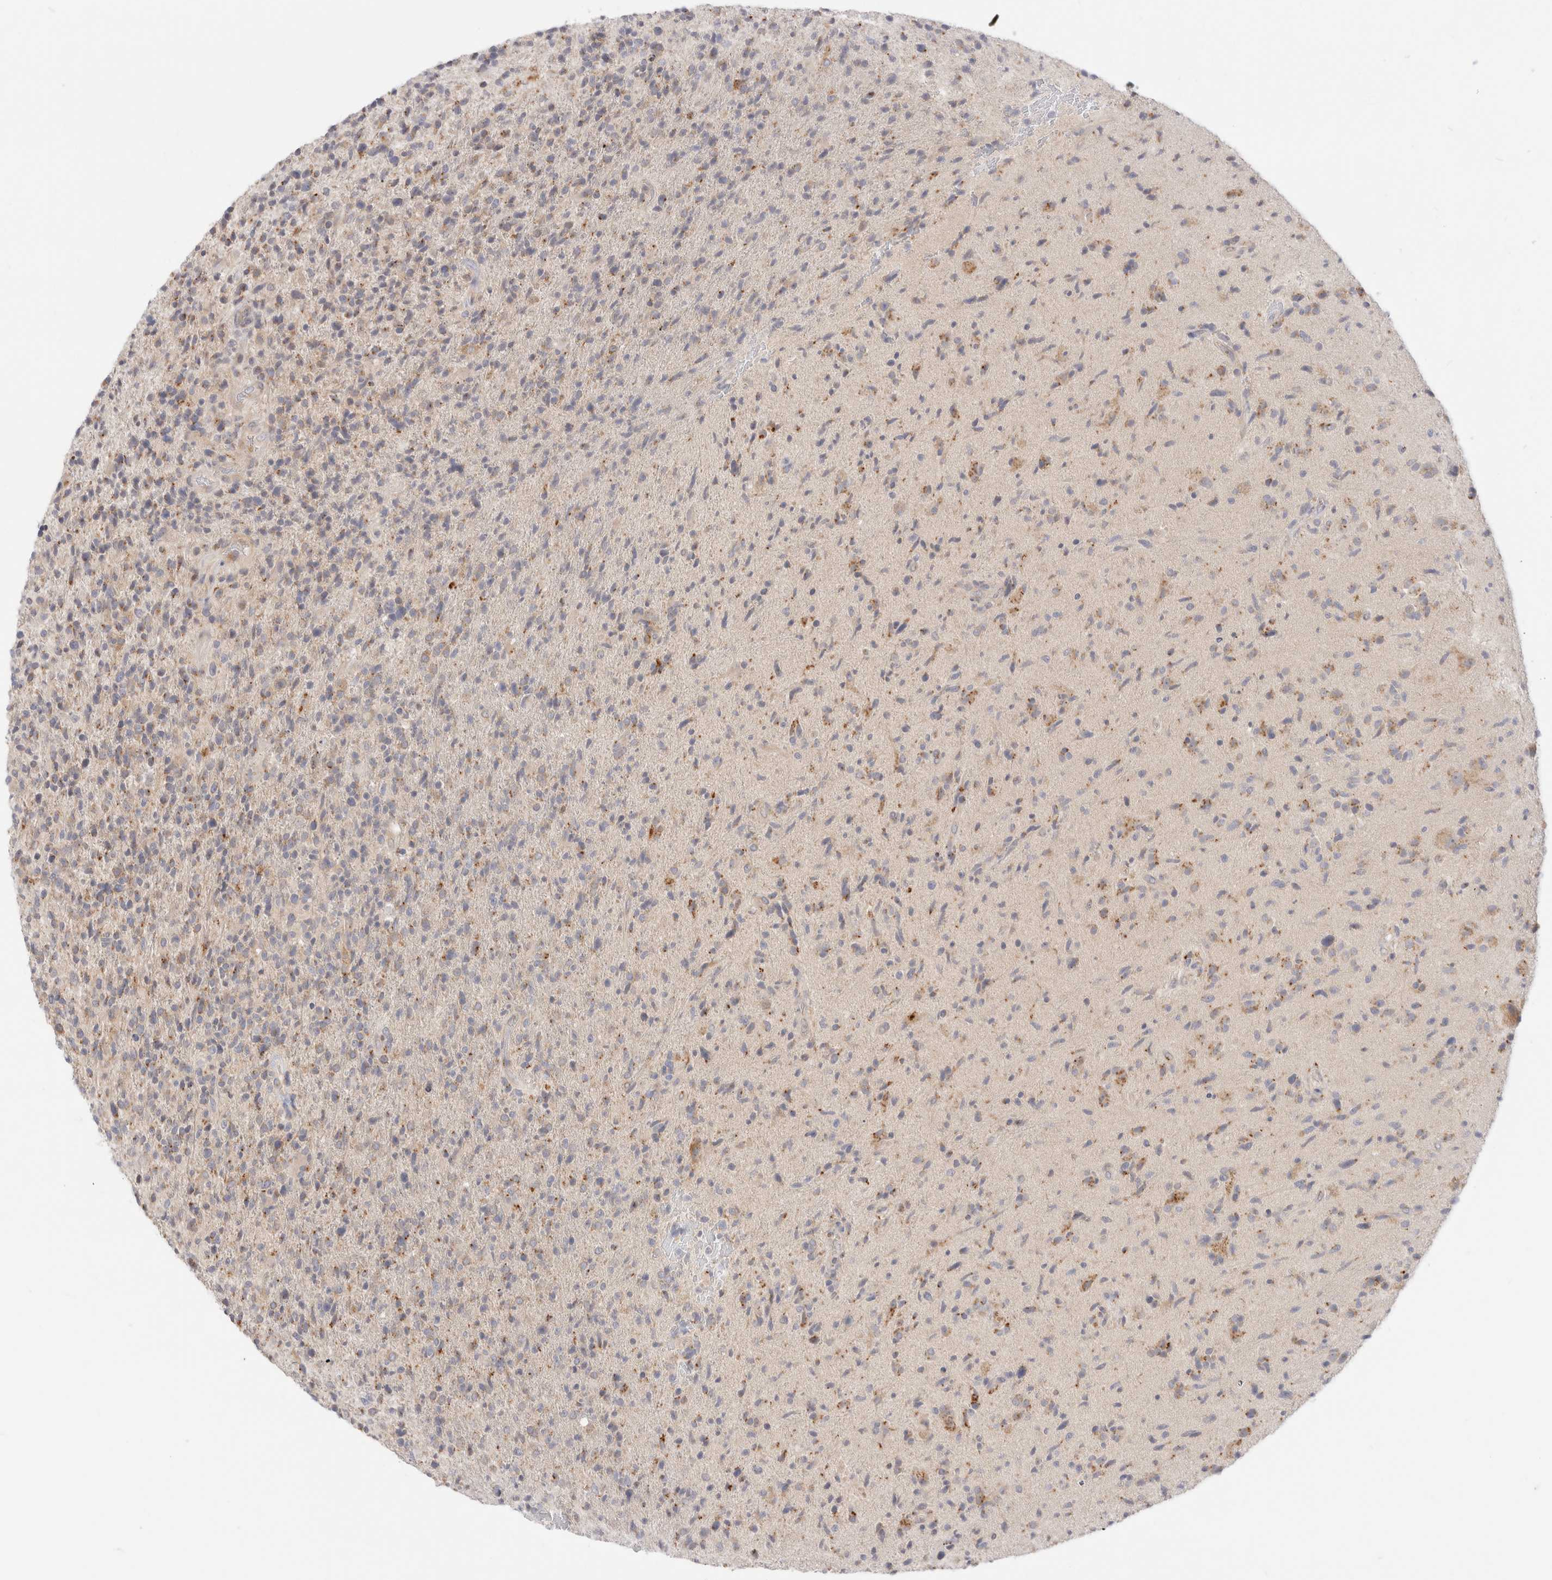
{"staining": {"intensity": "negative", "quantity": "none", "location": "none"}, "tissue": "glioma", "cell_type": "Tumor cells", "image_type": "cancer", "snomed": [{"axis": "morphology", "description": "Glioma, malignant, High grade"}, {"axis": "topography", "description": "Brain"}], "caption": "Tumor cells show no significant expression in high-grade glioma (malignant).", "gene": "EFCAB13", "patient": {"sex": "male", "age": 72}}